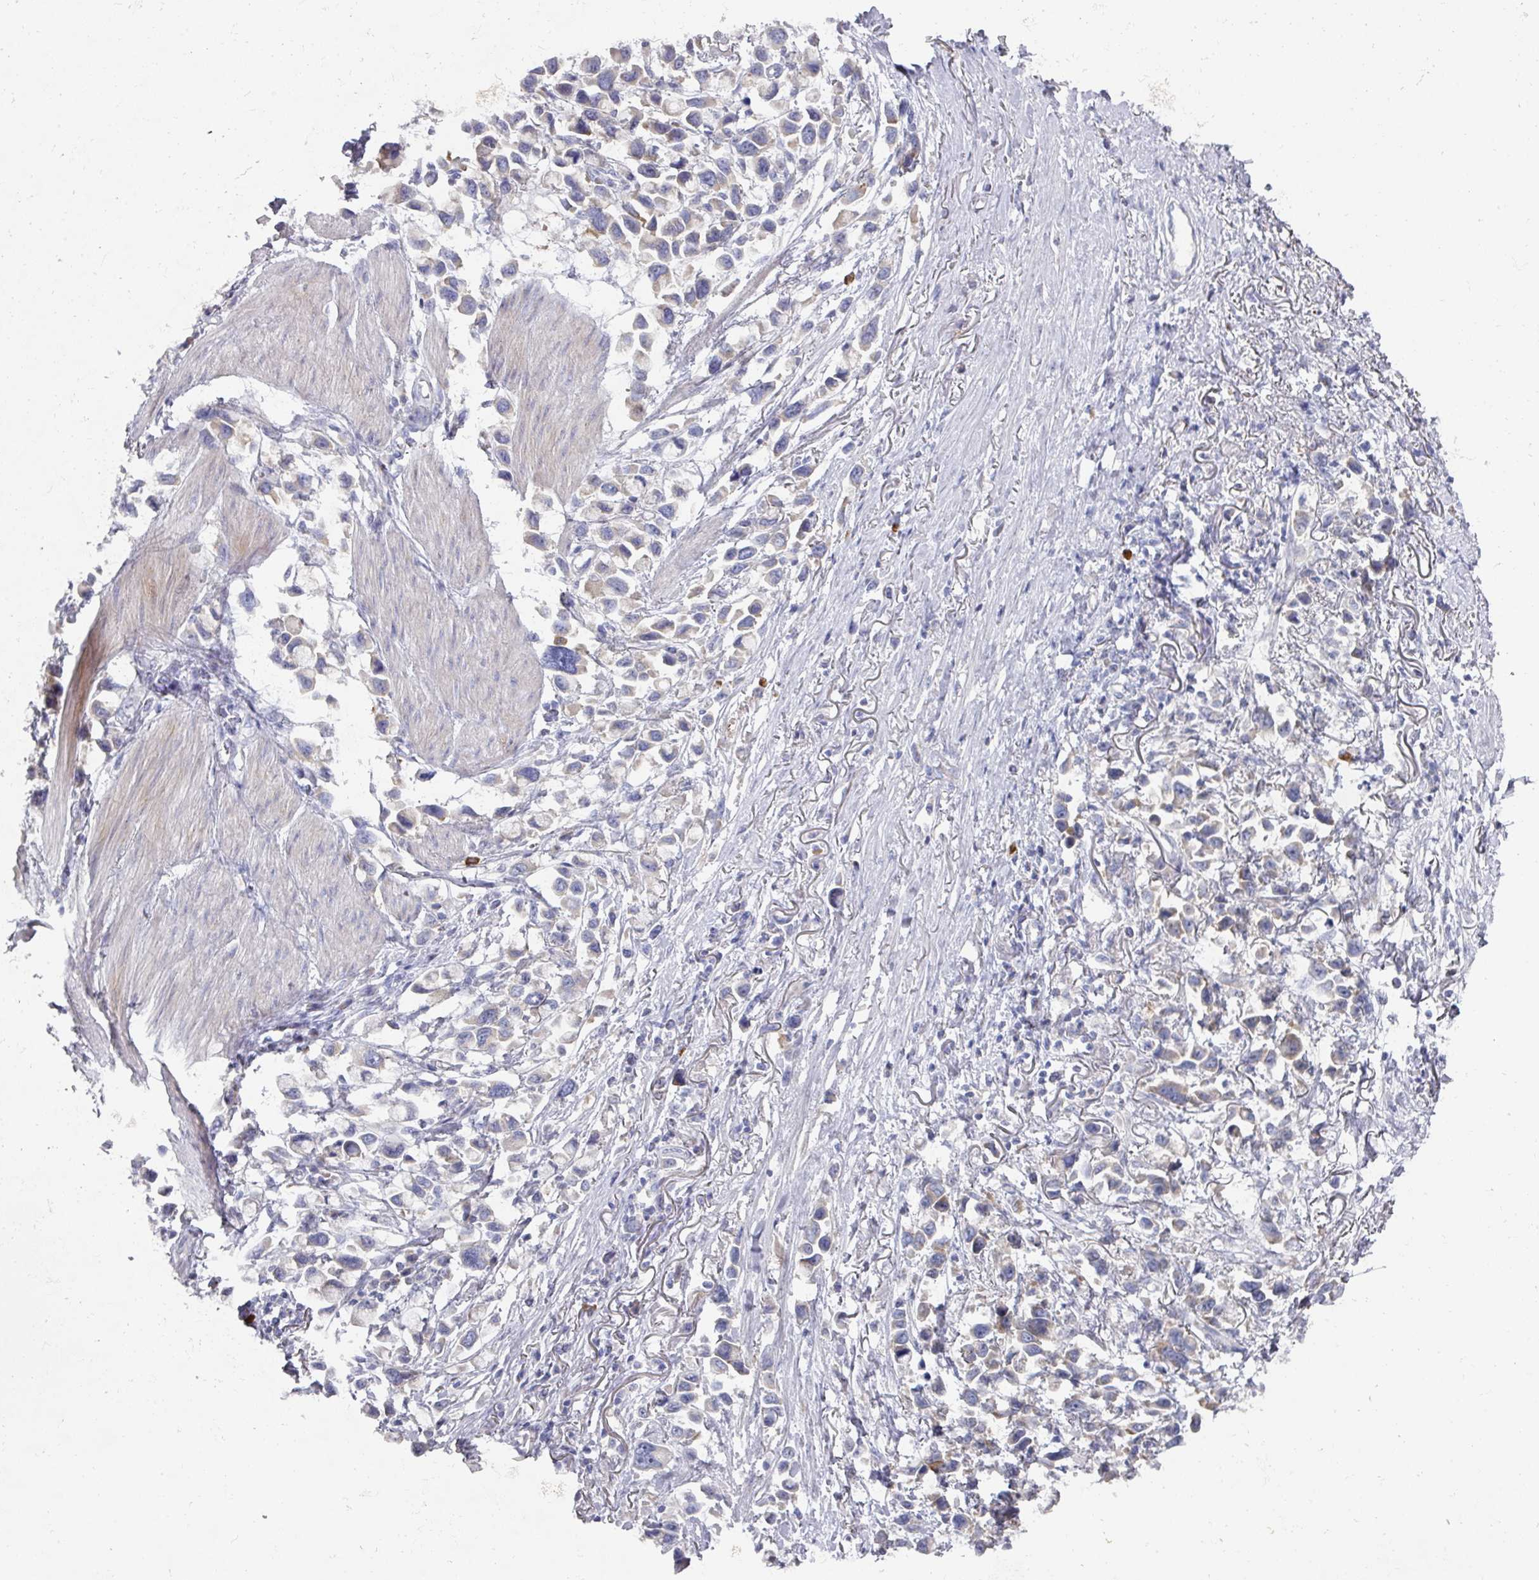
{"staining": {"intensity": "negative", "quantity": "none", "location": "none"}, "tissue": "stomach cancer", "cell_type": "Tumor cells", "image_type": "cancer", "snomed": [{"axis": "morphology", "description": "Adenocarcinoma, NOS"}, {"axis": "topography", "description": "Stomach"}], "caption": "Stomach cancer (adenocarcinoma) stained for a protein using IHC shows no expression tumor cells.", "gene": "NT5C1A", "patient": {"sex": "female", "age": 81}}